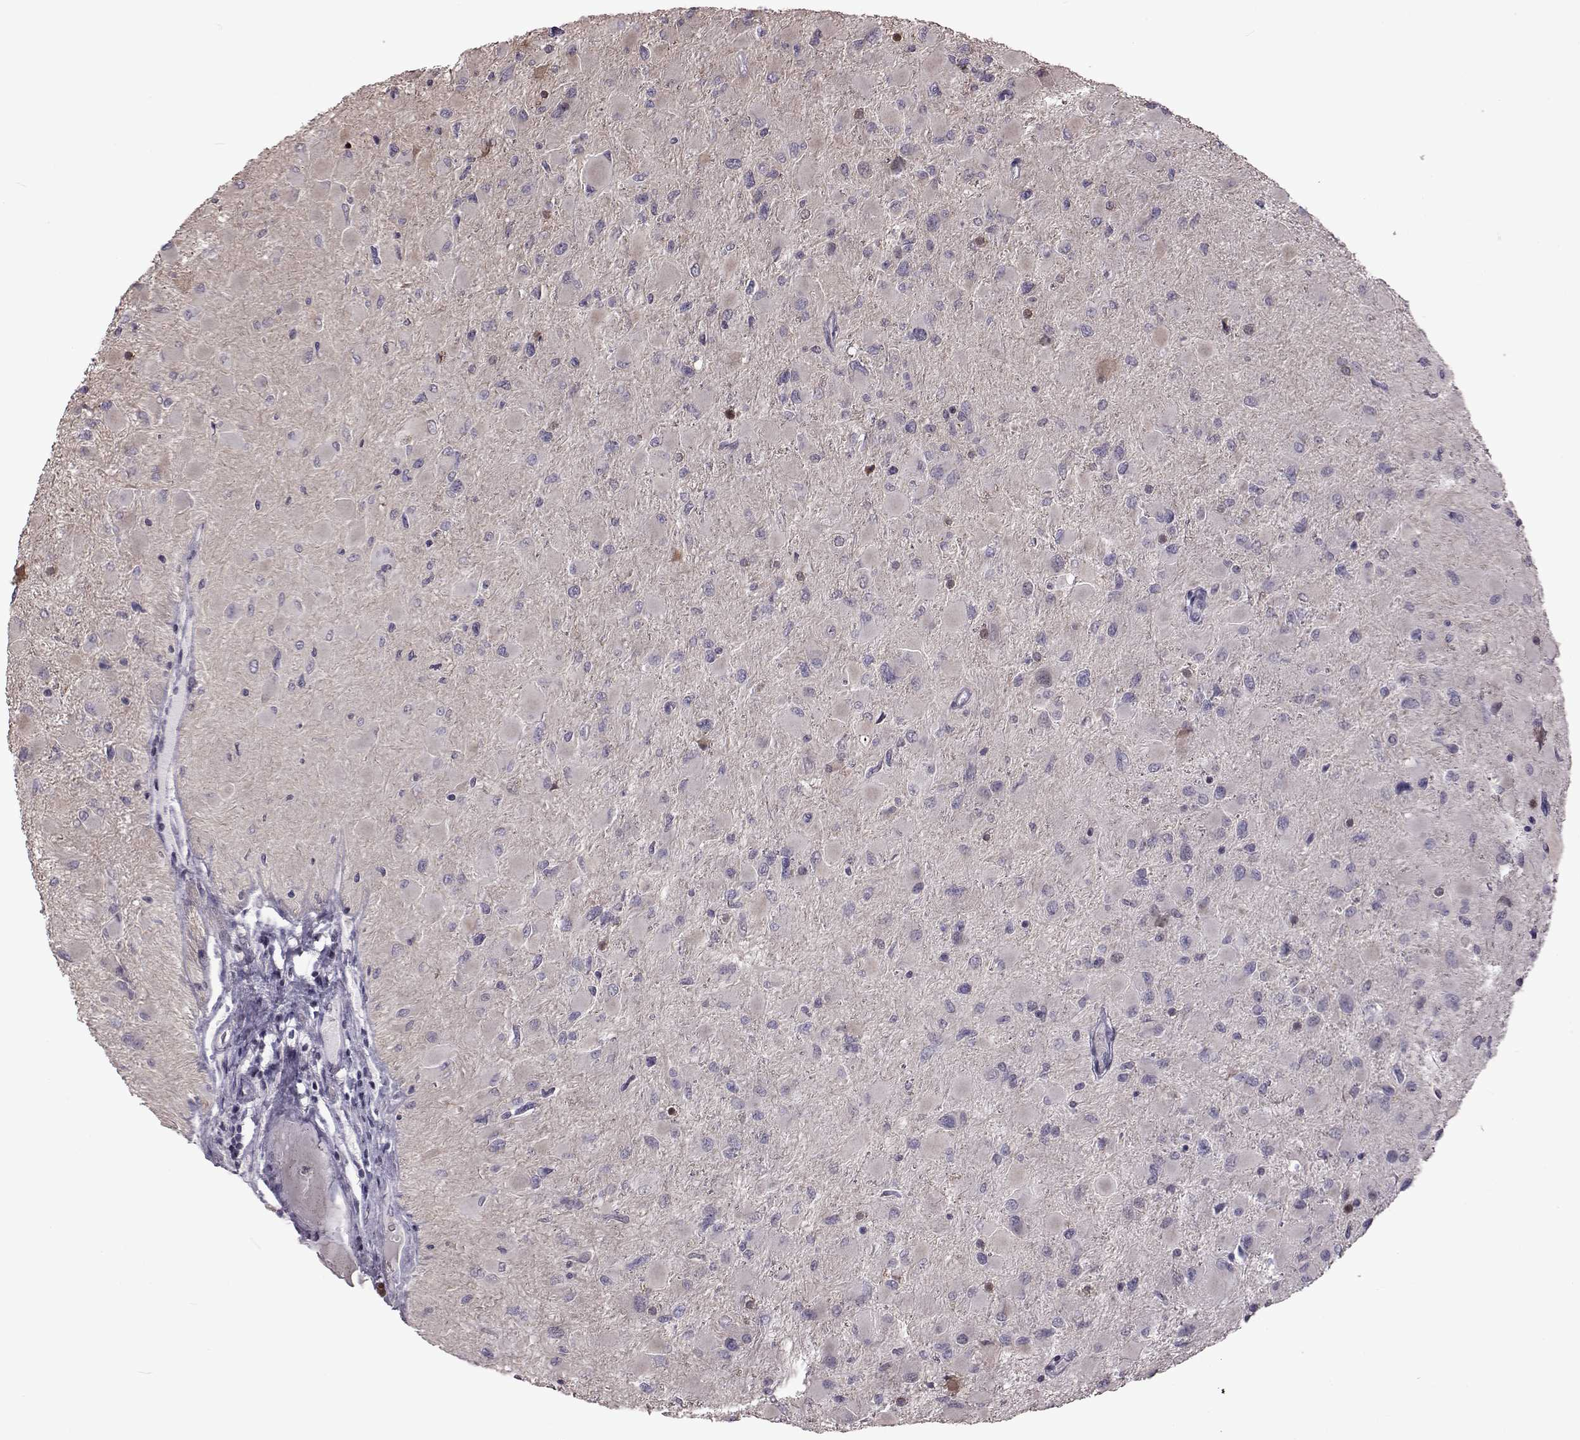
{"staining": {"intensity": "negative", "quantity": "none", "location": "none"}, "tissue": "glioma", "cell_type": "Tumor cells", "image_type": "cancer", "snomed": [{"axis": "morphology", "description": "Glioma, malignant, High grade"}, {"axis": "topography", "description": "Cerebral cortex"}], "caption": "This is an immunohistochemistry image of malignant glioma (high-grade). There is no staining in tumor cells.", "gene": "GAL", "patient": {"sex": "female", "age": 36}}